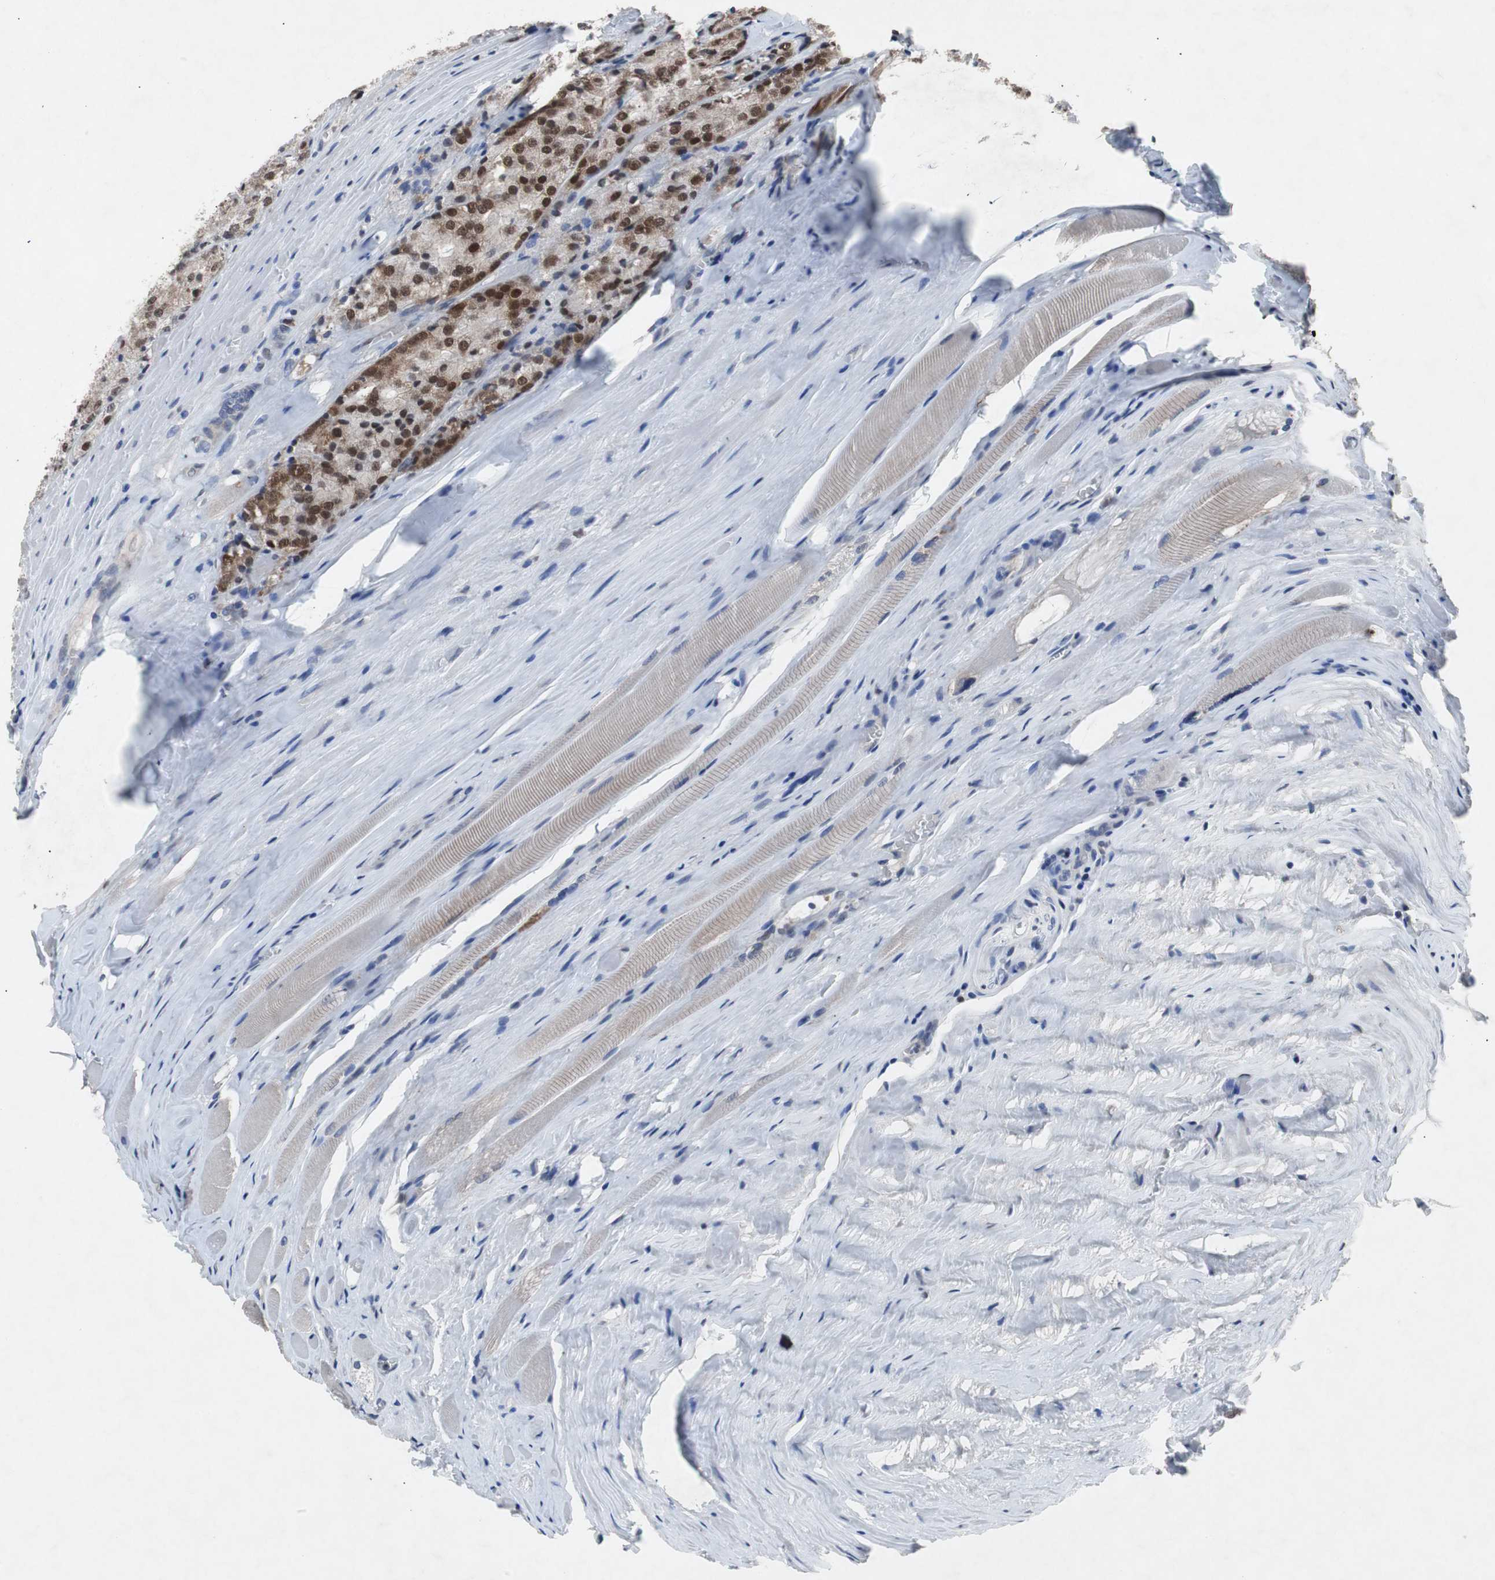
{"staining": {"intensity": "strong", "quantity": ">75%", "location": "nuclear"}, "tissue": "prostate cancer", "cell_type": "Tumor cells", "image_type": "cancer", "snomed": [{"axis": "morphology", "description": "Adenocarcinoma, Low grade"}, {"axis": "topography", "description": "Prostate"}], "caption": "Strong nuclear staining for a protein is identified in about >75% of tumor cells of prostate cancer (low-grade adenocarcinoma) using immunohistochemistry.", "gene": "RBM47", "patient": {"sex": "male", "age": 64}}